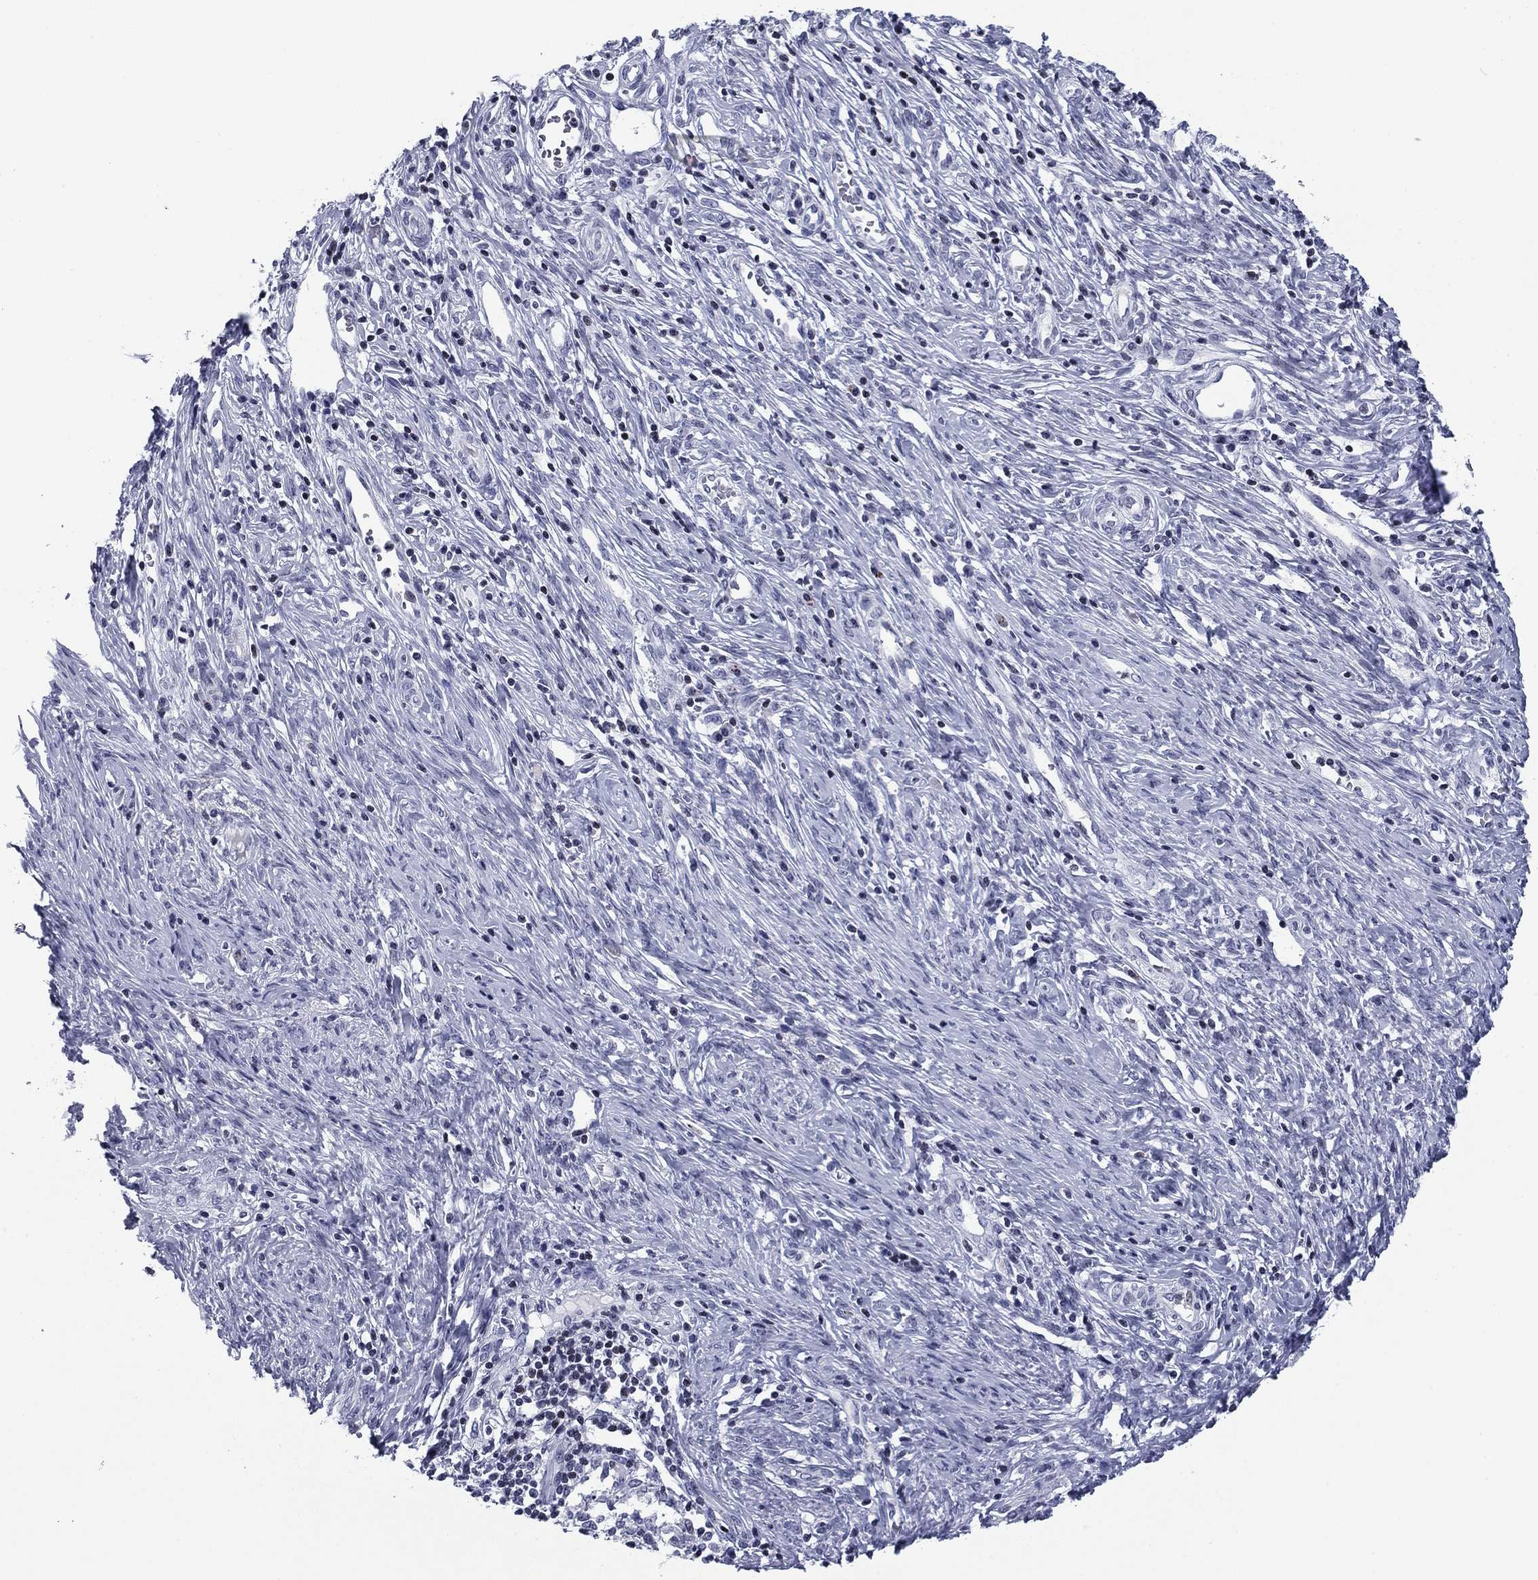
{"staining": {"intensity": "negative", "quantity": "none", "location": "none"}, "tissue": "cervical cancer", "cell_type": "Tumor cells", "image_type": "cancer", "snomed": [{"axis": "morphology", "description": "Normal tissue, NOS"}, {"axis": "morphology", "description": "Squamous cell carcinoma, NOS"}, {"axis": "topography", "description": "Cervix"}], "caption": "An image of cervical cancer stained for a protein demonstrates no brown staining in tumor cells.", "gene": "CCDC144A", "patient": {"sex": "female", "age": 39}}